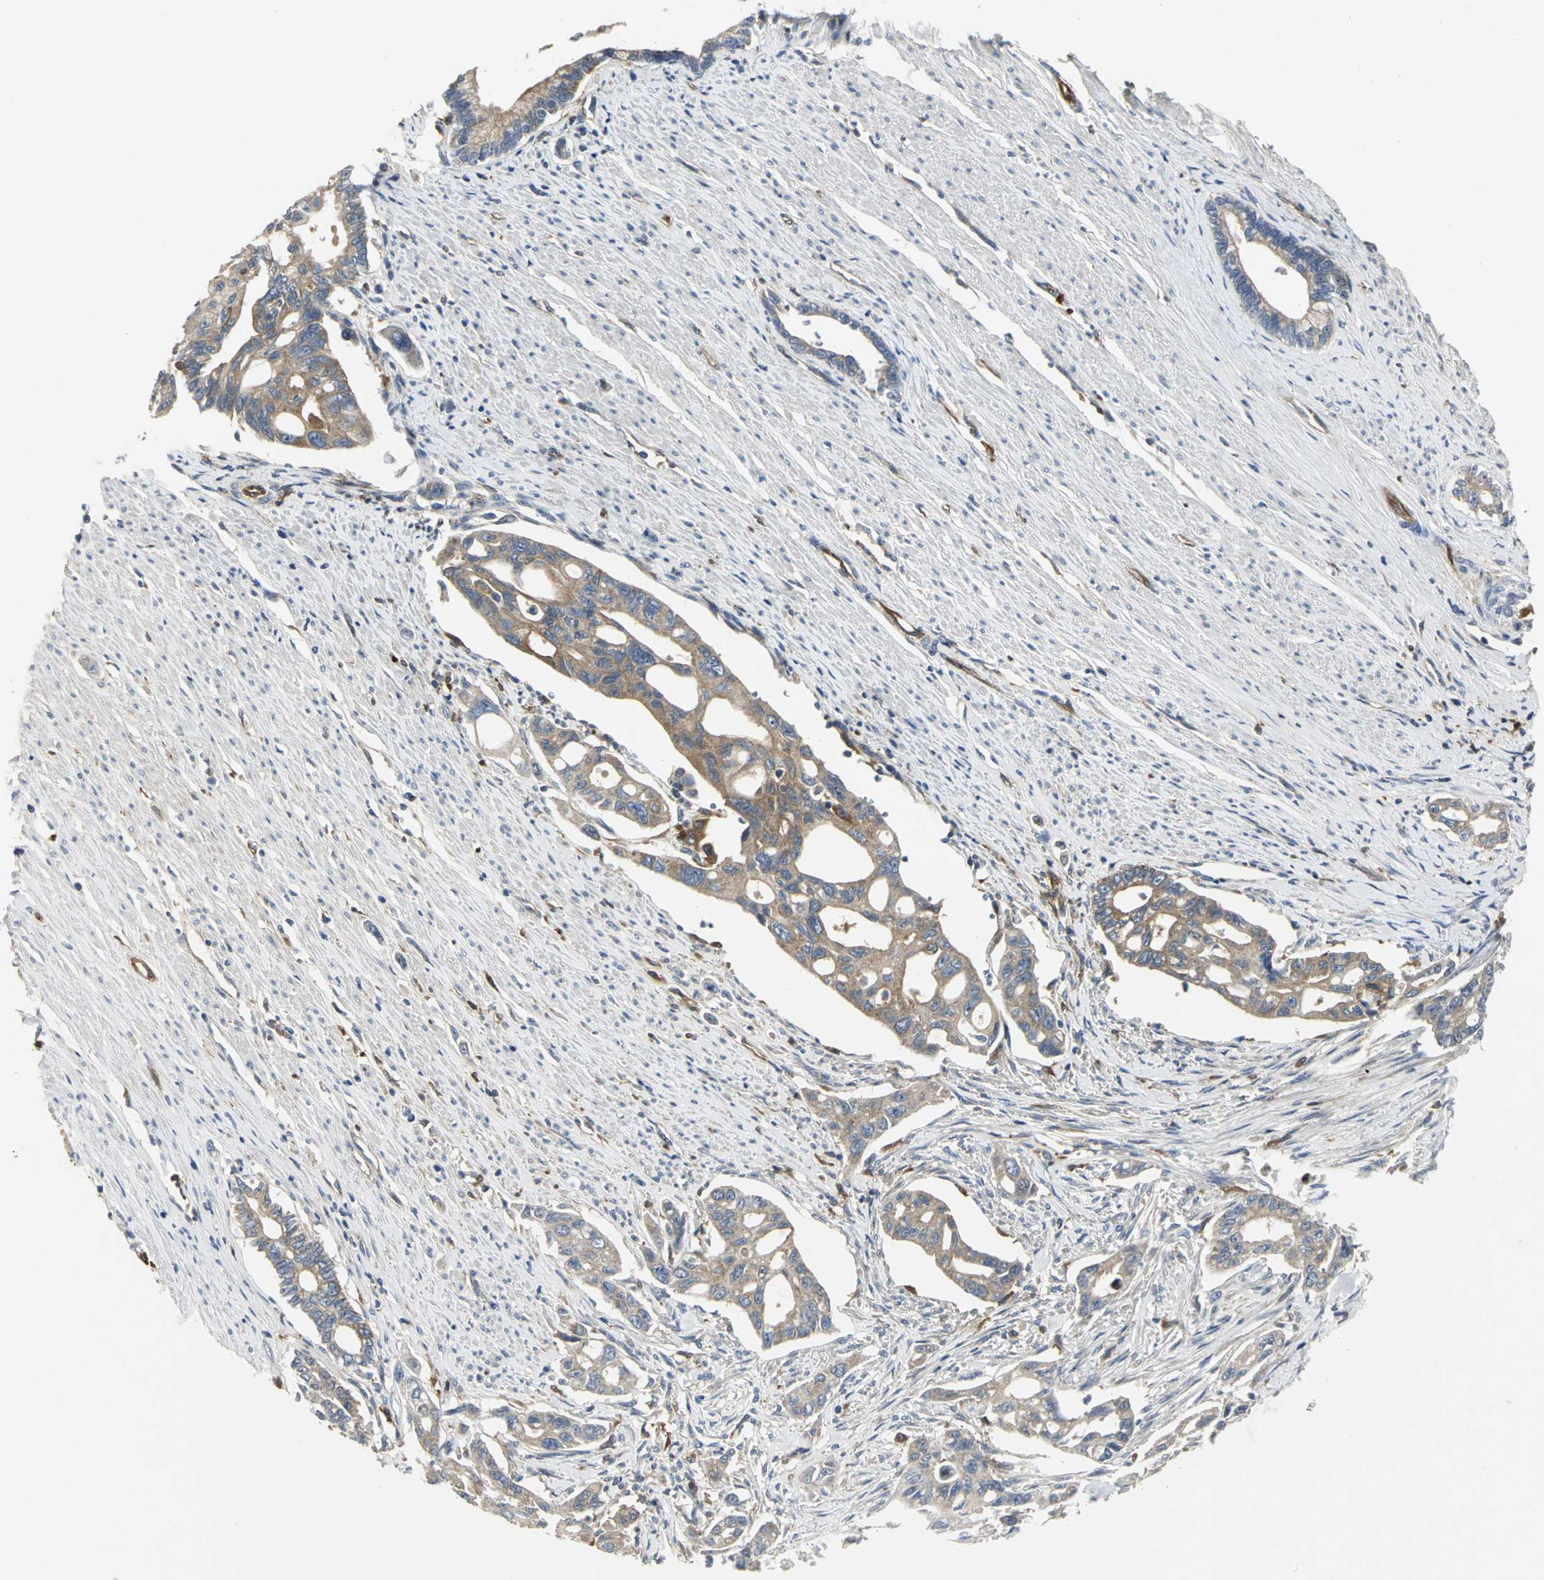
{"staining": {"intensity": "moderate", "quantity": ">75%", "location": "cytoplasmic/membranous"}, "tissue": "pancreatic cancer", "cell_type": "Tumor cells", "image_type": "cancer", "snomed": [{"axis": "morphology", "description": "Normal tissue, NOS"}, {"axis": "topography", "description": "Pancreas"}], "caption": "IHC micrograph of neoplastic tissue: human pancreatic cancer stained using immunohistochemistry (IHC) shows medium levels of moderate protein expression localized specifically in the cytoplasmic/membranous of tumor cells, appearing as a cytoplasmic/membranous brown color.", "gene": "CHRNB1", "patient": {"sex": "male", "age": 42}}